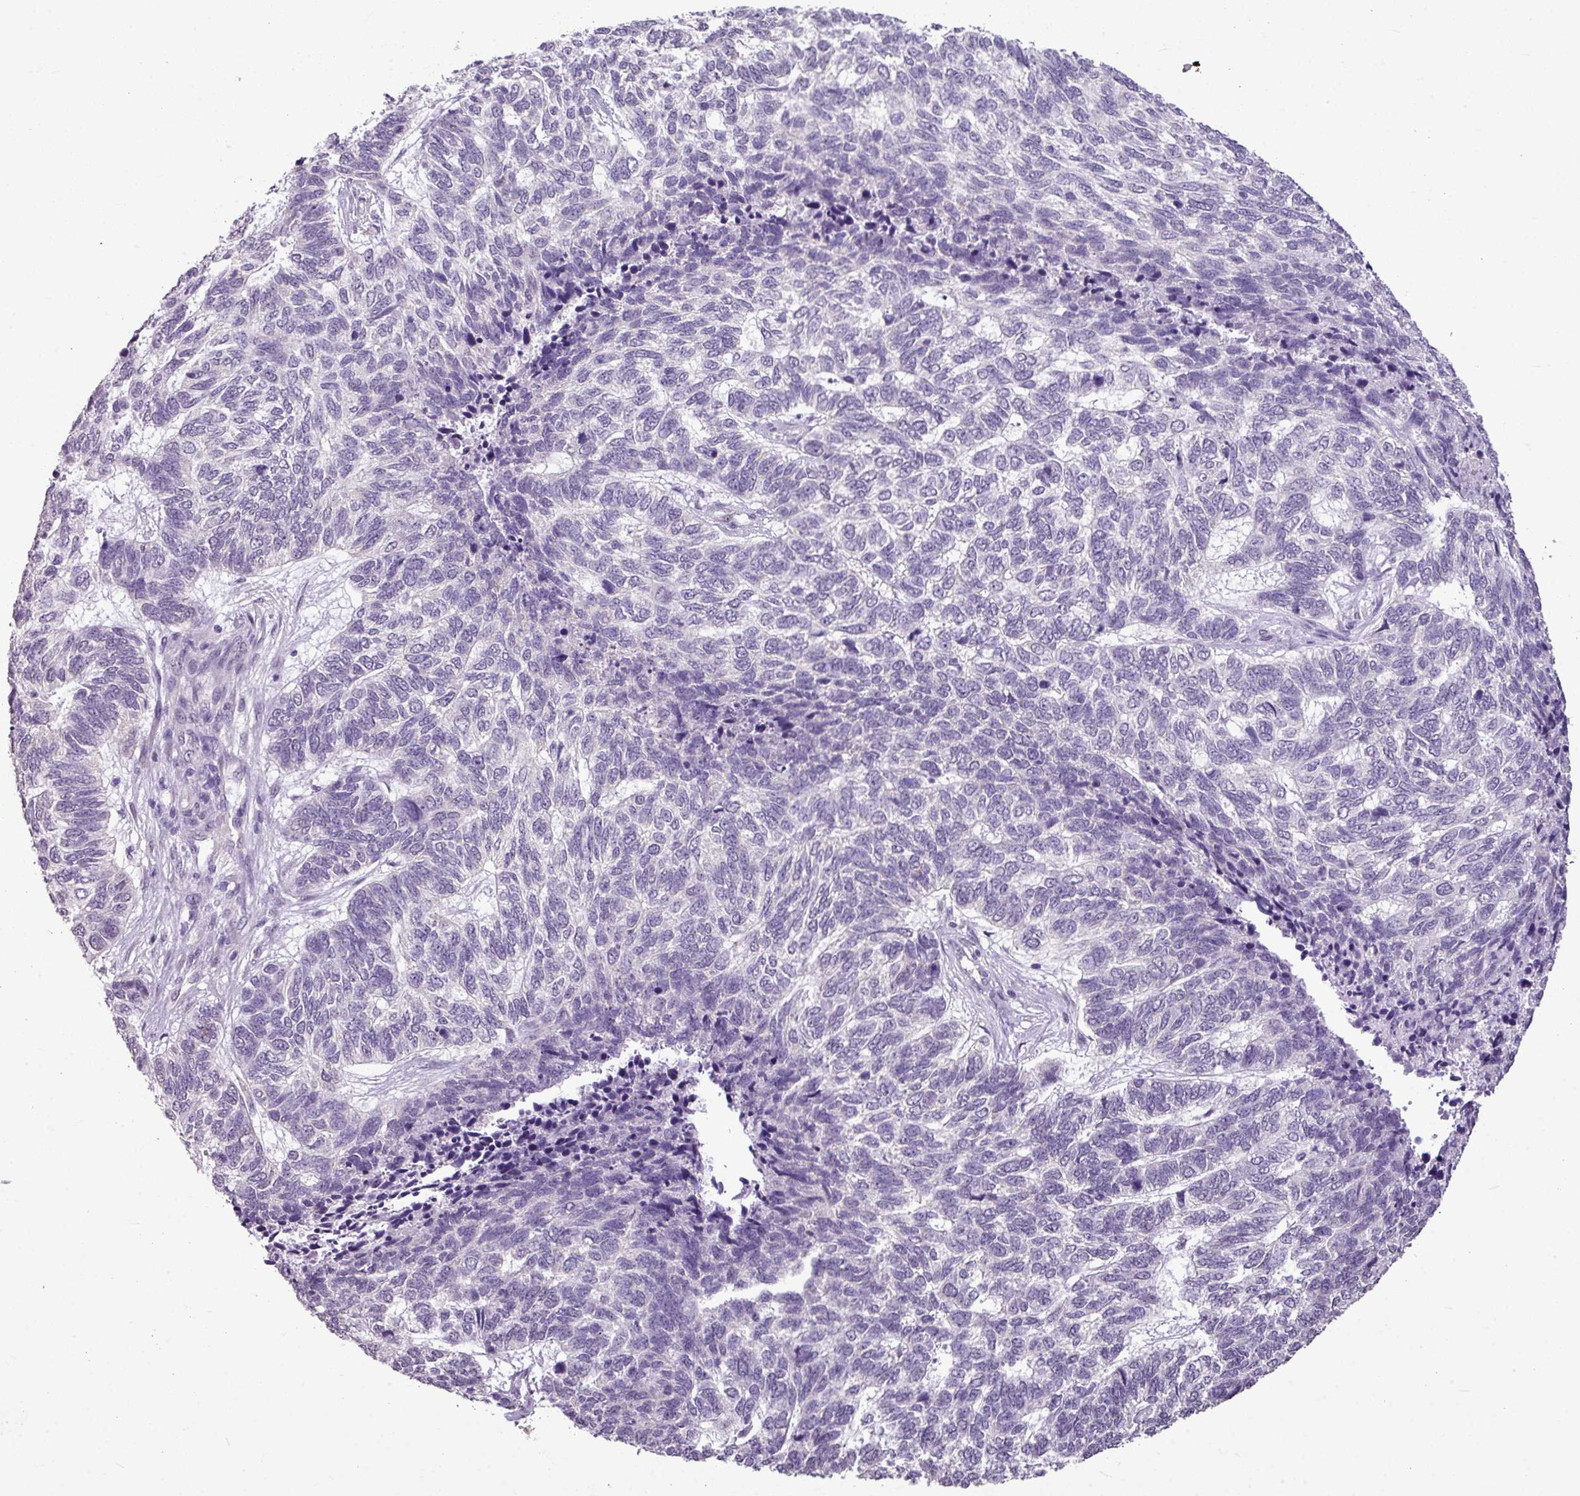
{"staining": {"intensity": "negative", "quantity": "none", "location": "none"}, "tissue": "skin cancer", "cell_type": "Tumor cells", "image_type": "cancer", "snomed": [{"axis": "morphology", "description": "Basal cell carcinoma"}, {"axis": "topography", "description": "Skin"}], "caption": "Immunohistochemical staining of basal cell carcinoma (skin) shows no significant positivity in tumor cells.", "gene": "ALDH2", "patient": {"sex": "female", "age": 65}}